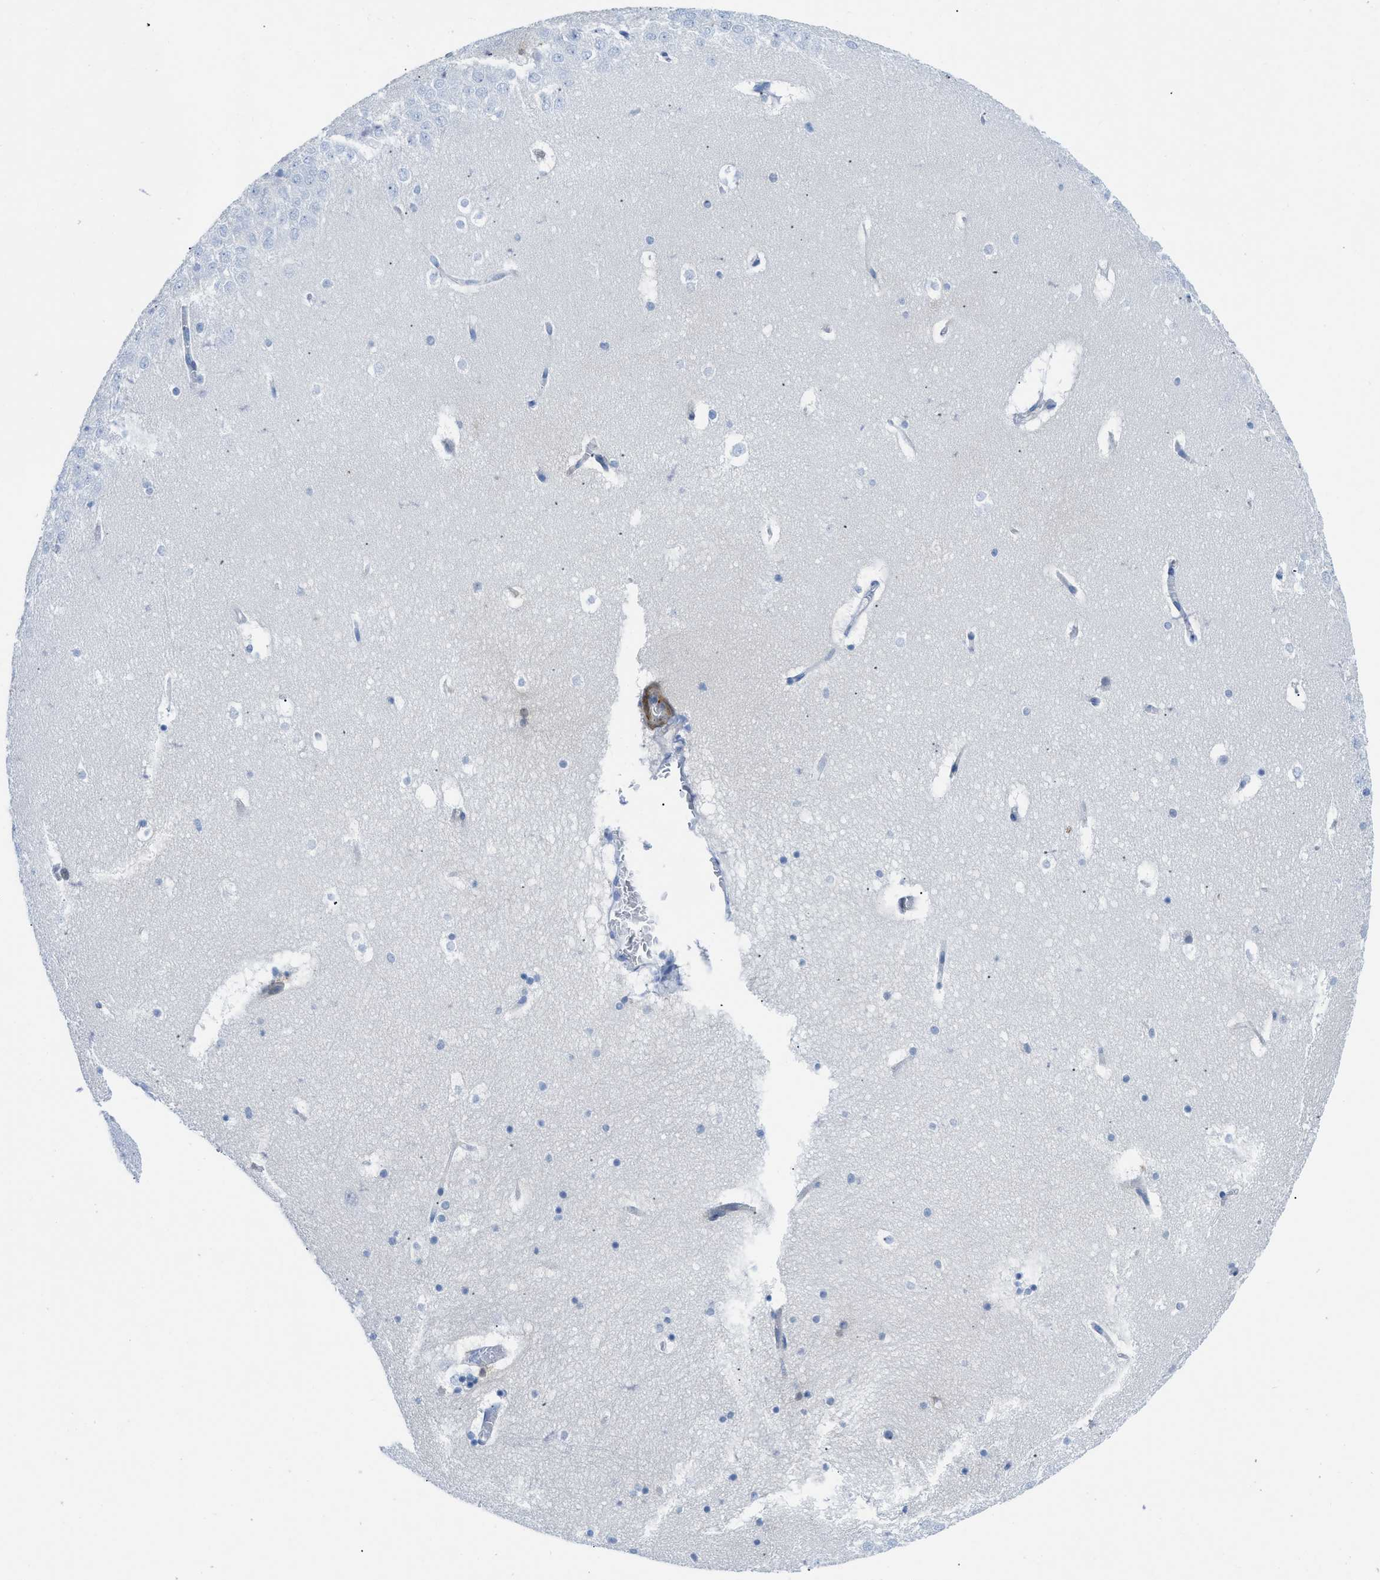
{"staining": {"intensity": "negative", "quantity": "none", "location": "none"}, "tissue": "hippocampus", "cell_type": "Glial cells", "image_type": "normal", "snomed": [{"axis": "morphology", "description": "Normal tissue, NOS"}, {"axis": "topography", "description": "Hippocampus"}], "caption": "Glial cells are negative for brown protein staining in normal hippocampus. (DAB (3,3'-diaminobenzidine) immunohistochemistry (IHC) visualized using brightfield microscopy, high magnification).", "gene": "PDLIM5", "patient": {"sex": "male", "age": 45}}